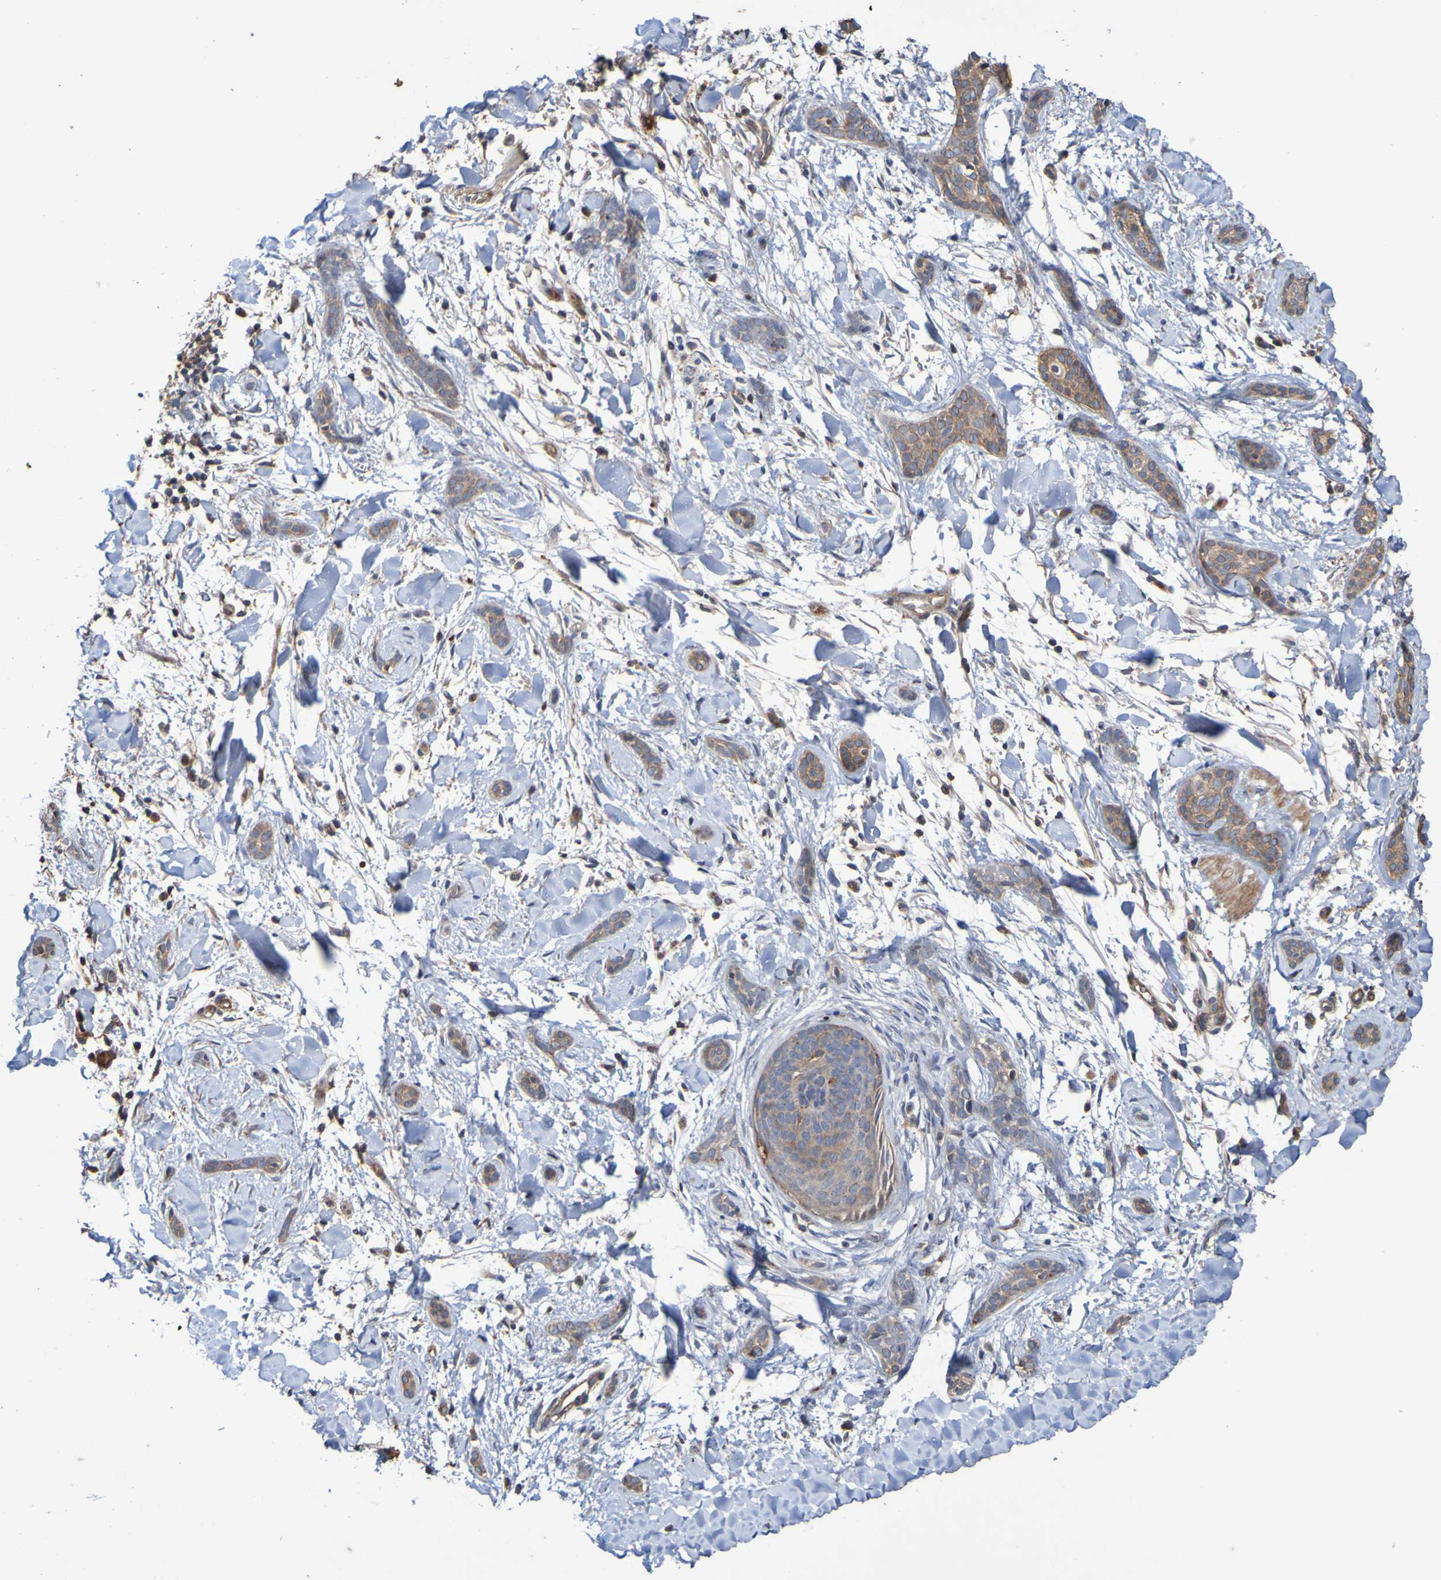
{"staining": {"intensity": "moderate", "quantity": ">75%", "location": "cytoplasmic/membranous"}, "tissue": "skin cancer", "cell_type": "Tumor cells", "image_type": "cancer", "snomed": [{"axis": "morphology", "description": "Basal cell carcinoma"}, {"axis": "morphology", "description": "Adnexal tumor, benign"}, {"axis": "topography", "description": "Skin"}], "caption": "This photomicrograph demonstrates IHC staining of skin cancer (basal cell carcinoma), with medium moderate cytoplasmic/membranous positivity in about >75% of tumor cells.", "gene": "UCN", "patient": {"sex": "female", "age": 42}}